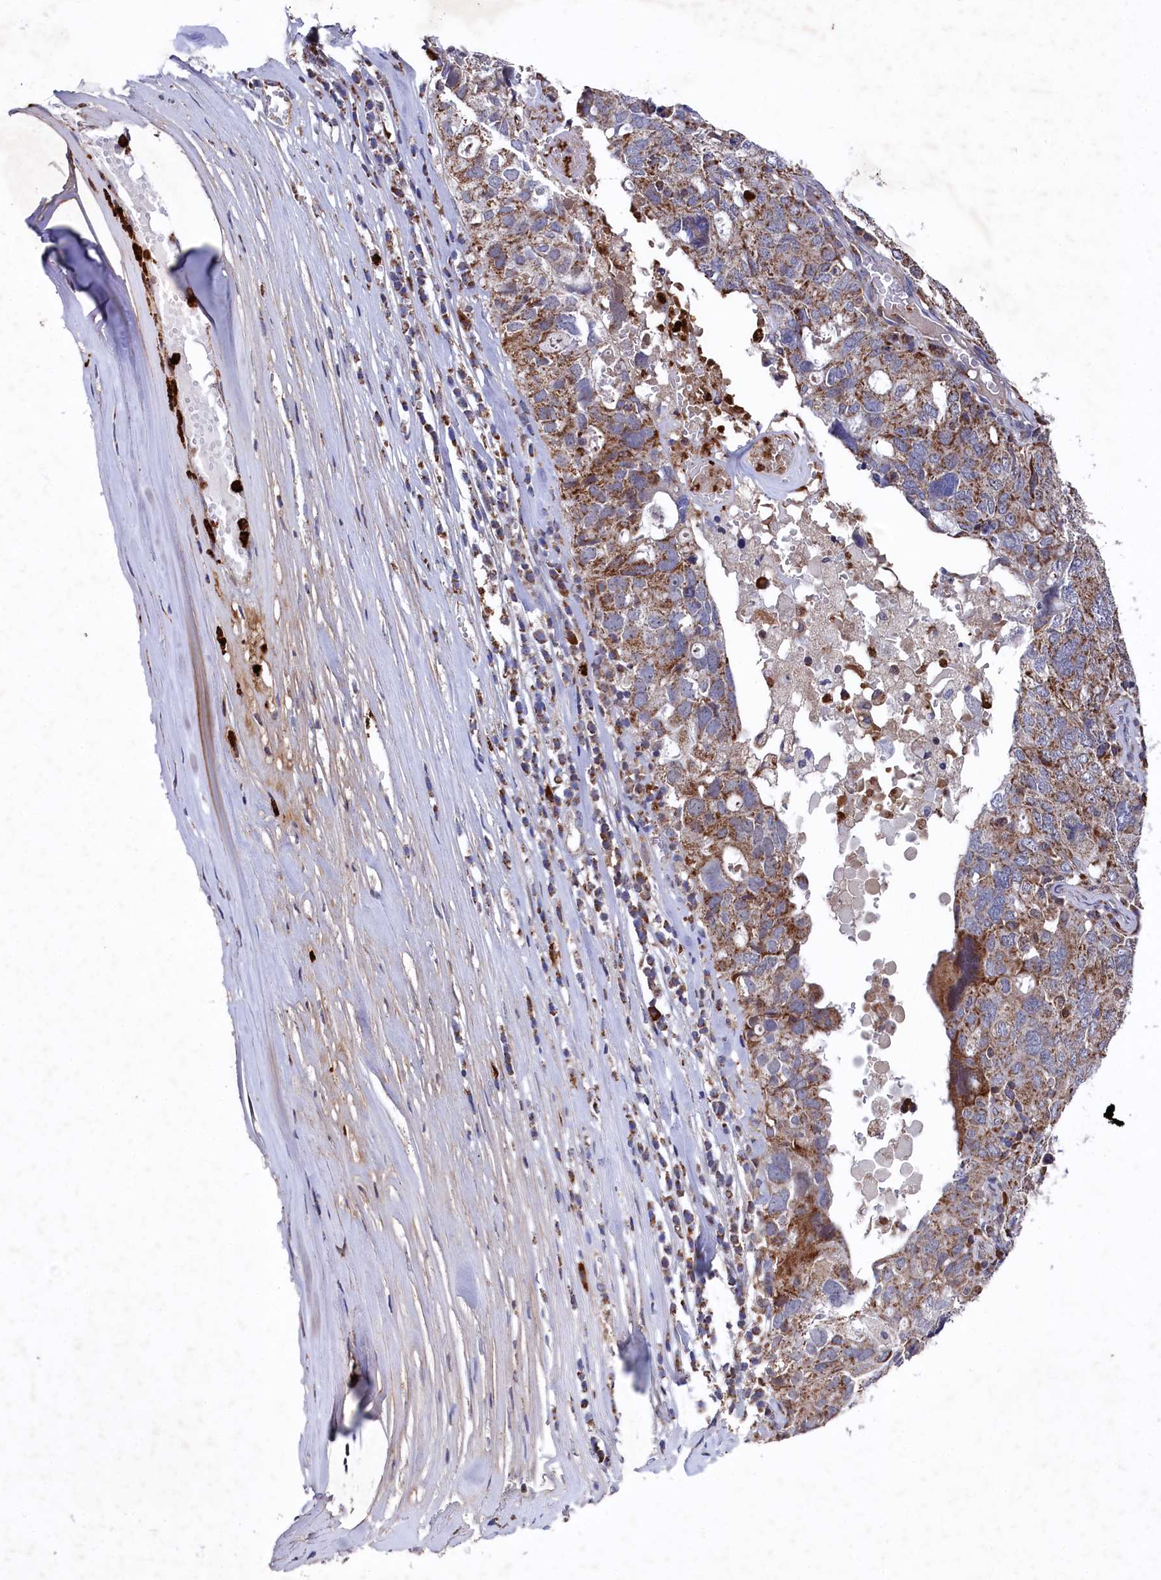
{"staining": {"intensity": "moderate", "quantity": ">75%", "location": "cytoplasmic/membranous"}, "tissue": "ovarian cancer", "cell_type": "Tumor cells", "image_type": "cancer", "snomed": [{"axis": "morphology", "description": "Carcinoma, endometroid"}, {"axis": "topography", "description": "Ovary"}], "caption": "DAB immunohistochemical staining of endometroid carcinoma (ovarian) reveals moderate cytoplasmic/membranous protein staining in approximately >75% of tumor cells.", "gene": "CHCHD1", "patient": {"sex": "female", "age": 62}}